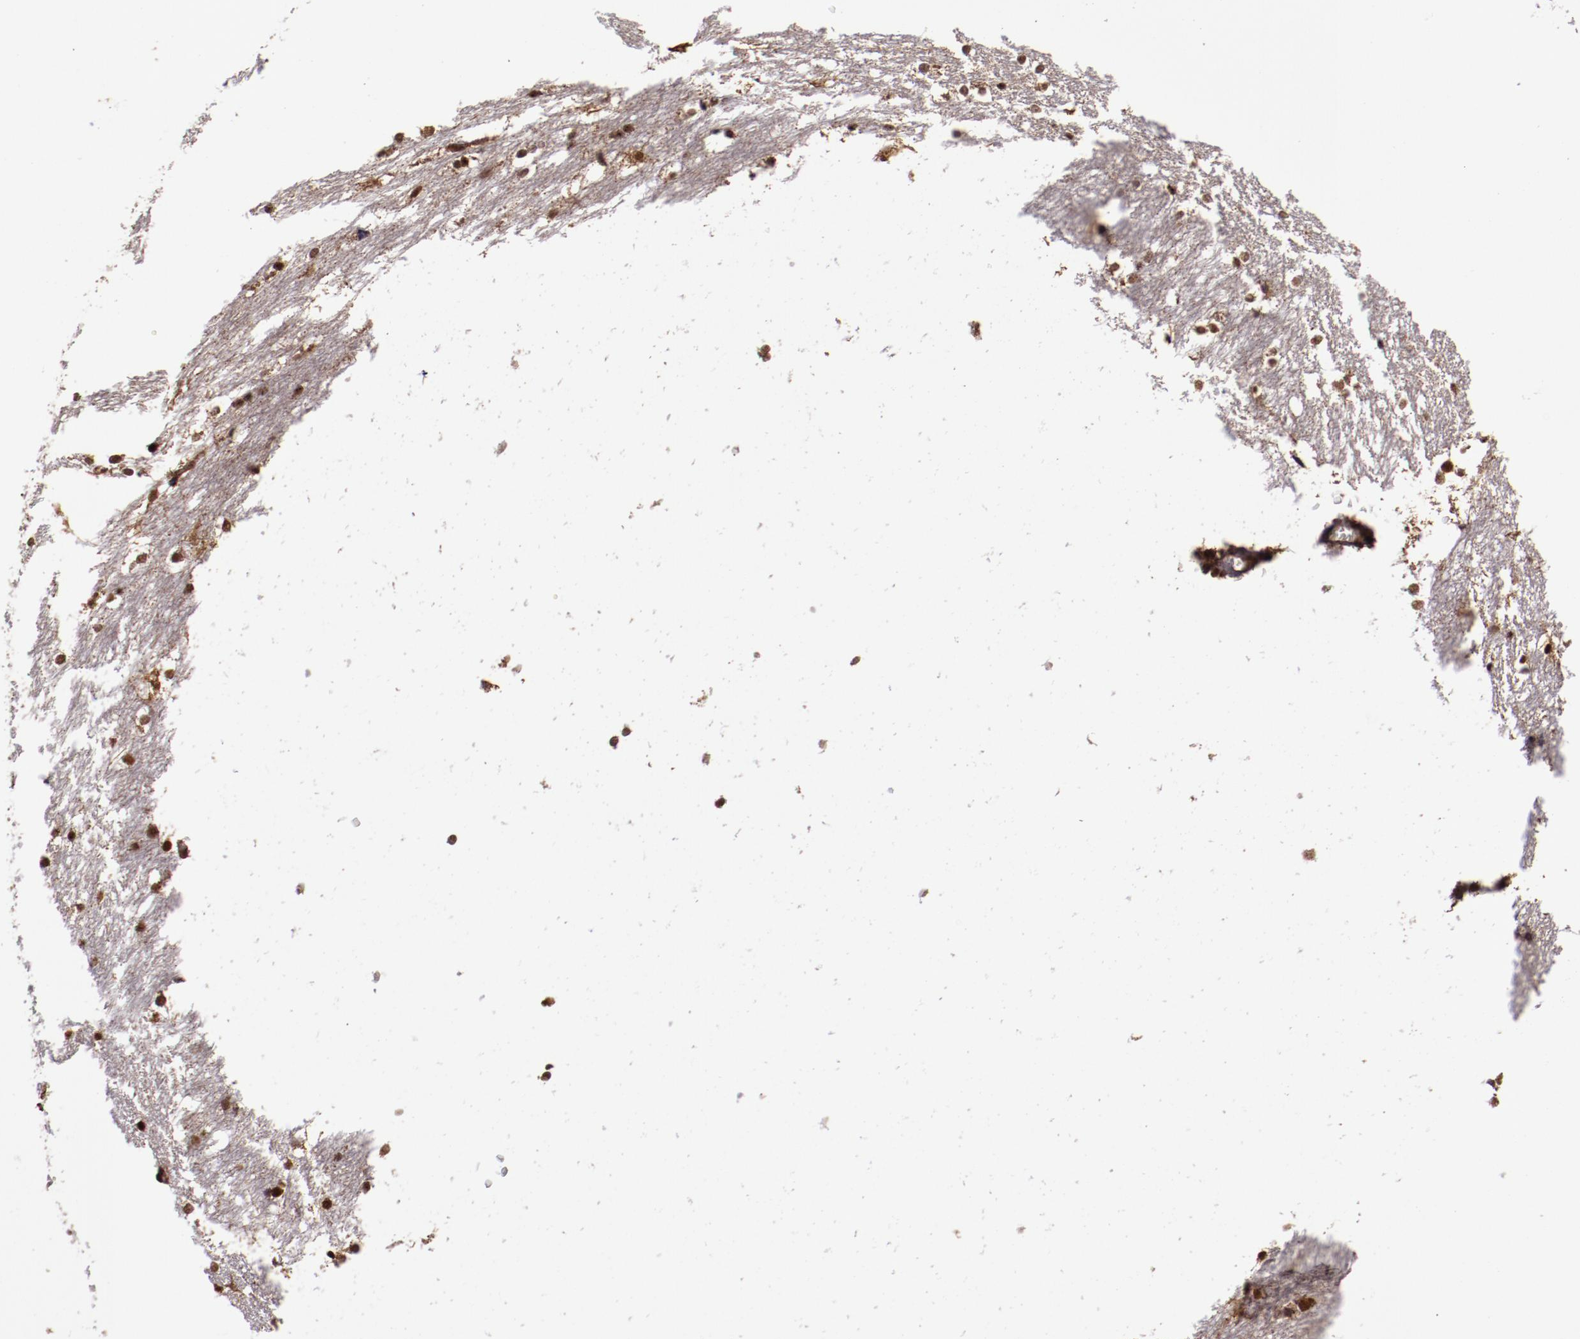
{"staining": {"intensity": "strong", "quantity": ">75%", "location": "nuclear"}, "tissue": "caudate", "cell_type": "Glial cells", "image_type": "normal", "snomed": [{"axis": "morphology", "description": "Normal tissue, NOS"}, {"axis": "topography", "description": "Lateral ventricle wall"}], "caption": "The image exhibits staining of benign caudate, revealing strong nuclear protein staining (brown color) within glial cells. Ihc stains the protein in brown and the nuclei are stained blue.", "gene": "CECR2", "patient": {"sex": "female", "age": 19}}